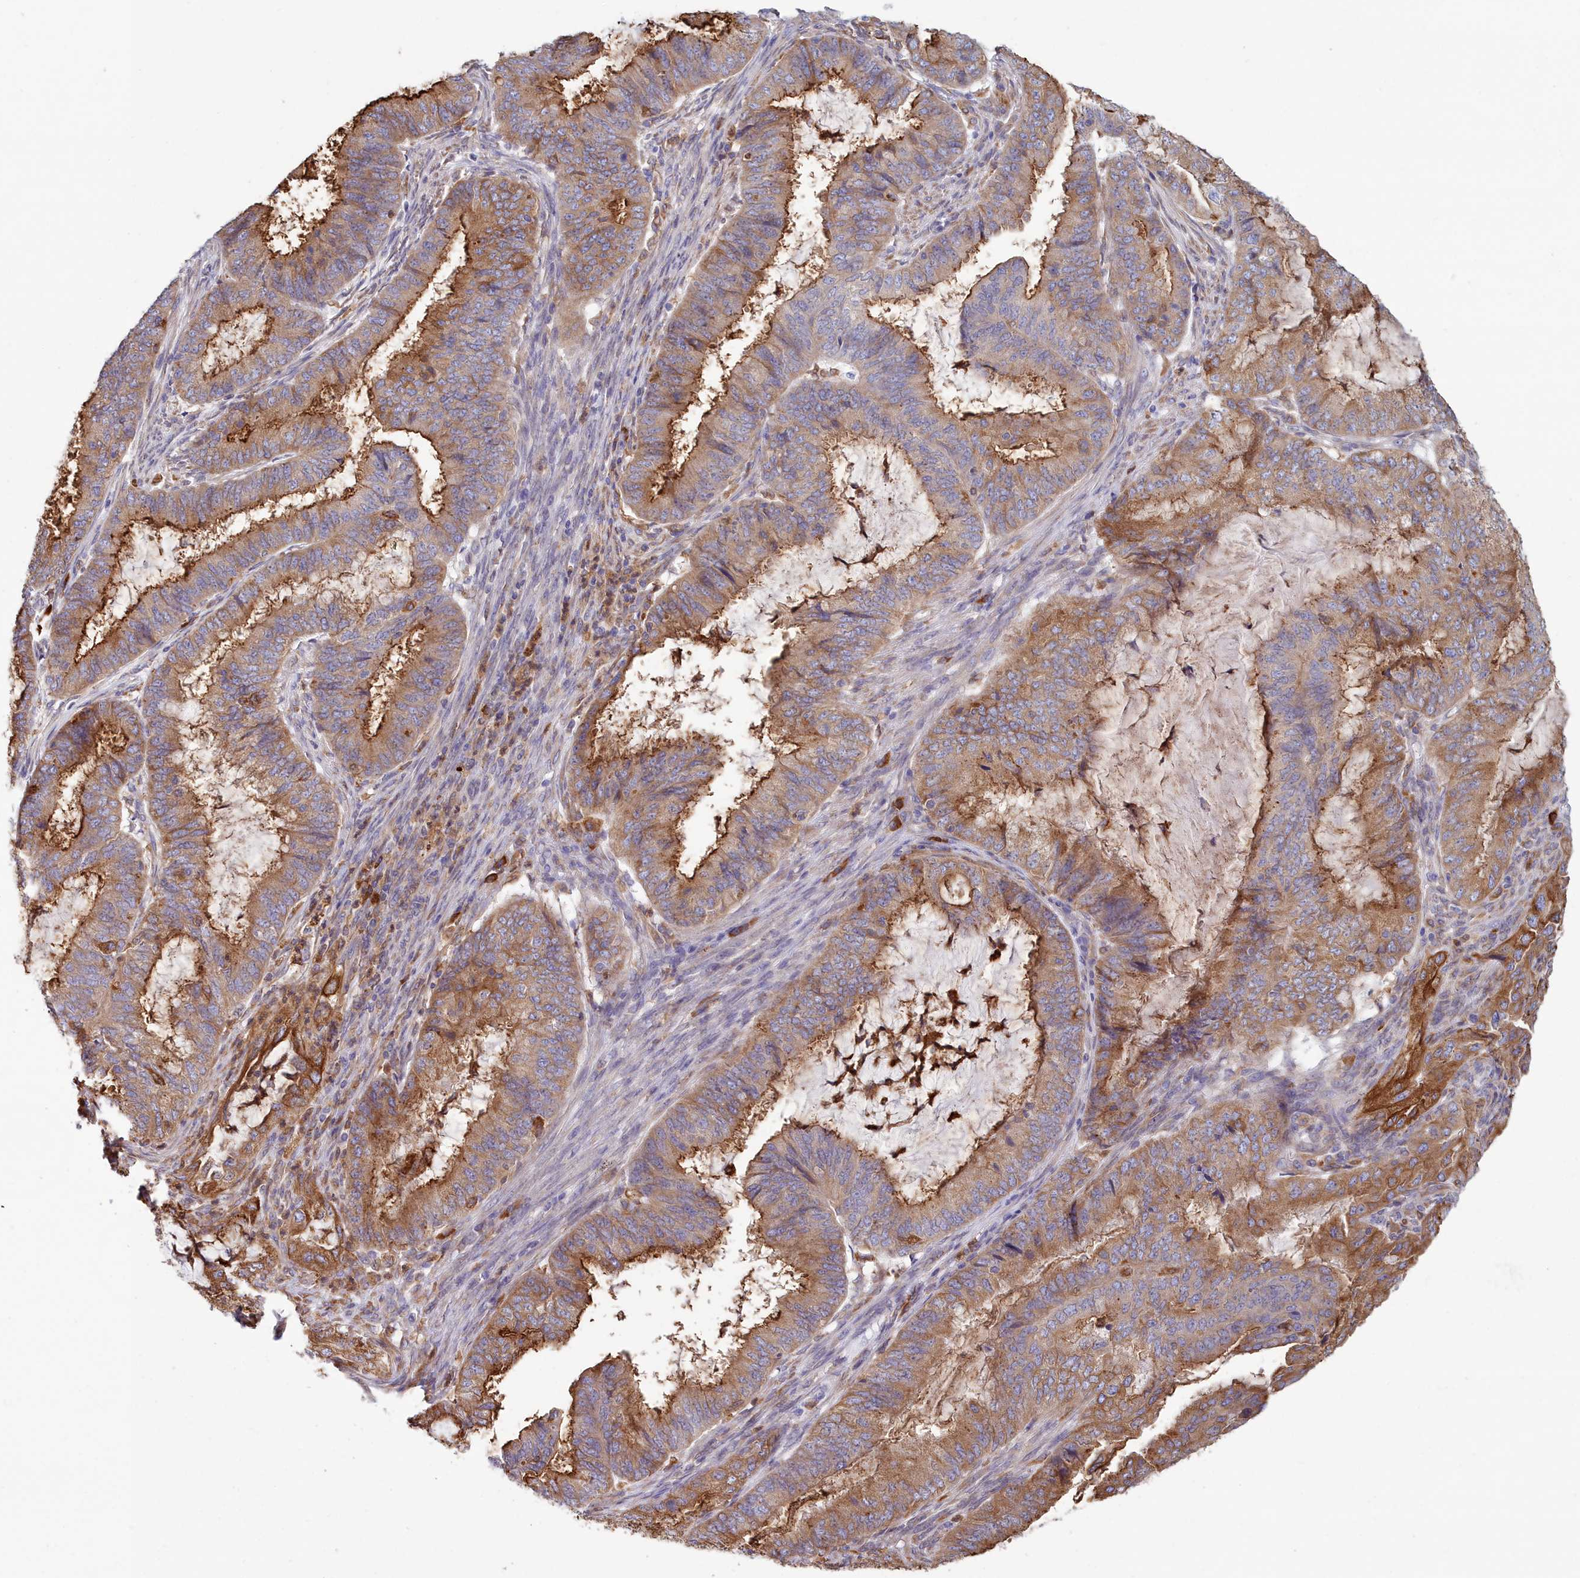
{"staining": {"intensity": "strong", "quantity": "25%-75%", "location": "cytoplasmic/membranous"}, "tissue": "endometrial cancer", "cell_type": "Tumor cells", "image_type": "cancer", "snomed": [{"axis": "morphology", "description": "Adenocarcinoma, NOS"}, {"axis": "topography", "description": "Endometrium"}], "caption": "Endometrial cancer was stained to show a protein in brown. There is high levels of strong cytoplasmic/membranous expression in approximately 25%-75% of tumor cells.", "gene": "HM13", "patient": {"sex": "female", "age": 51}}